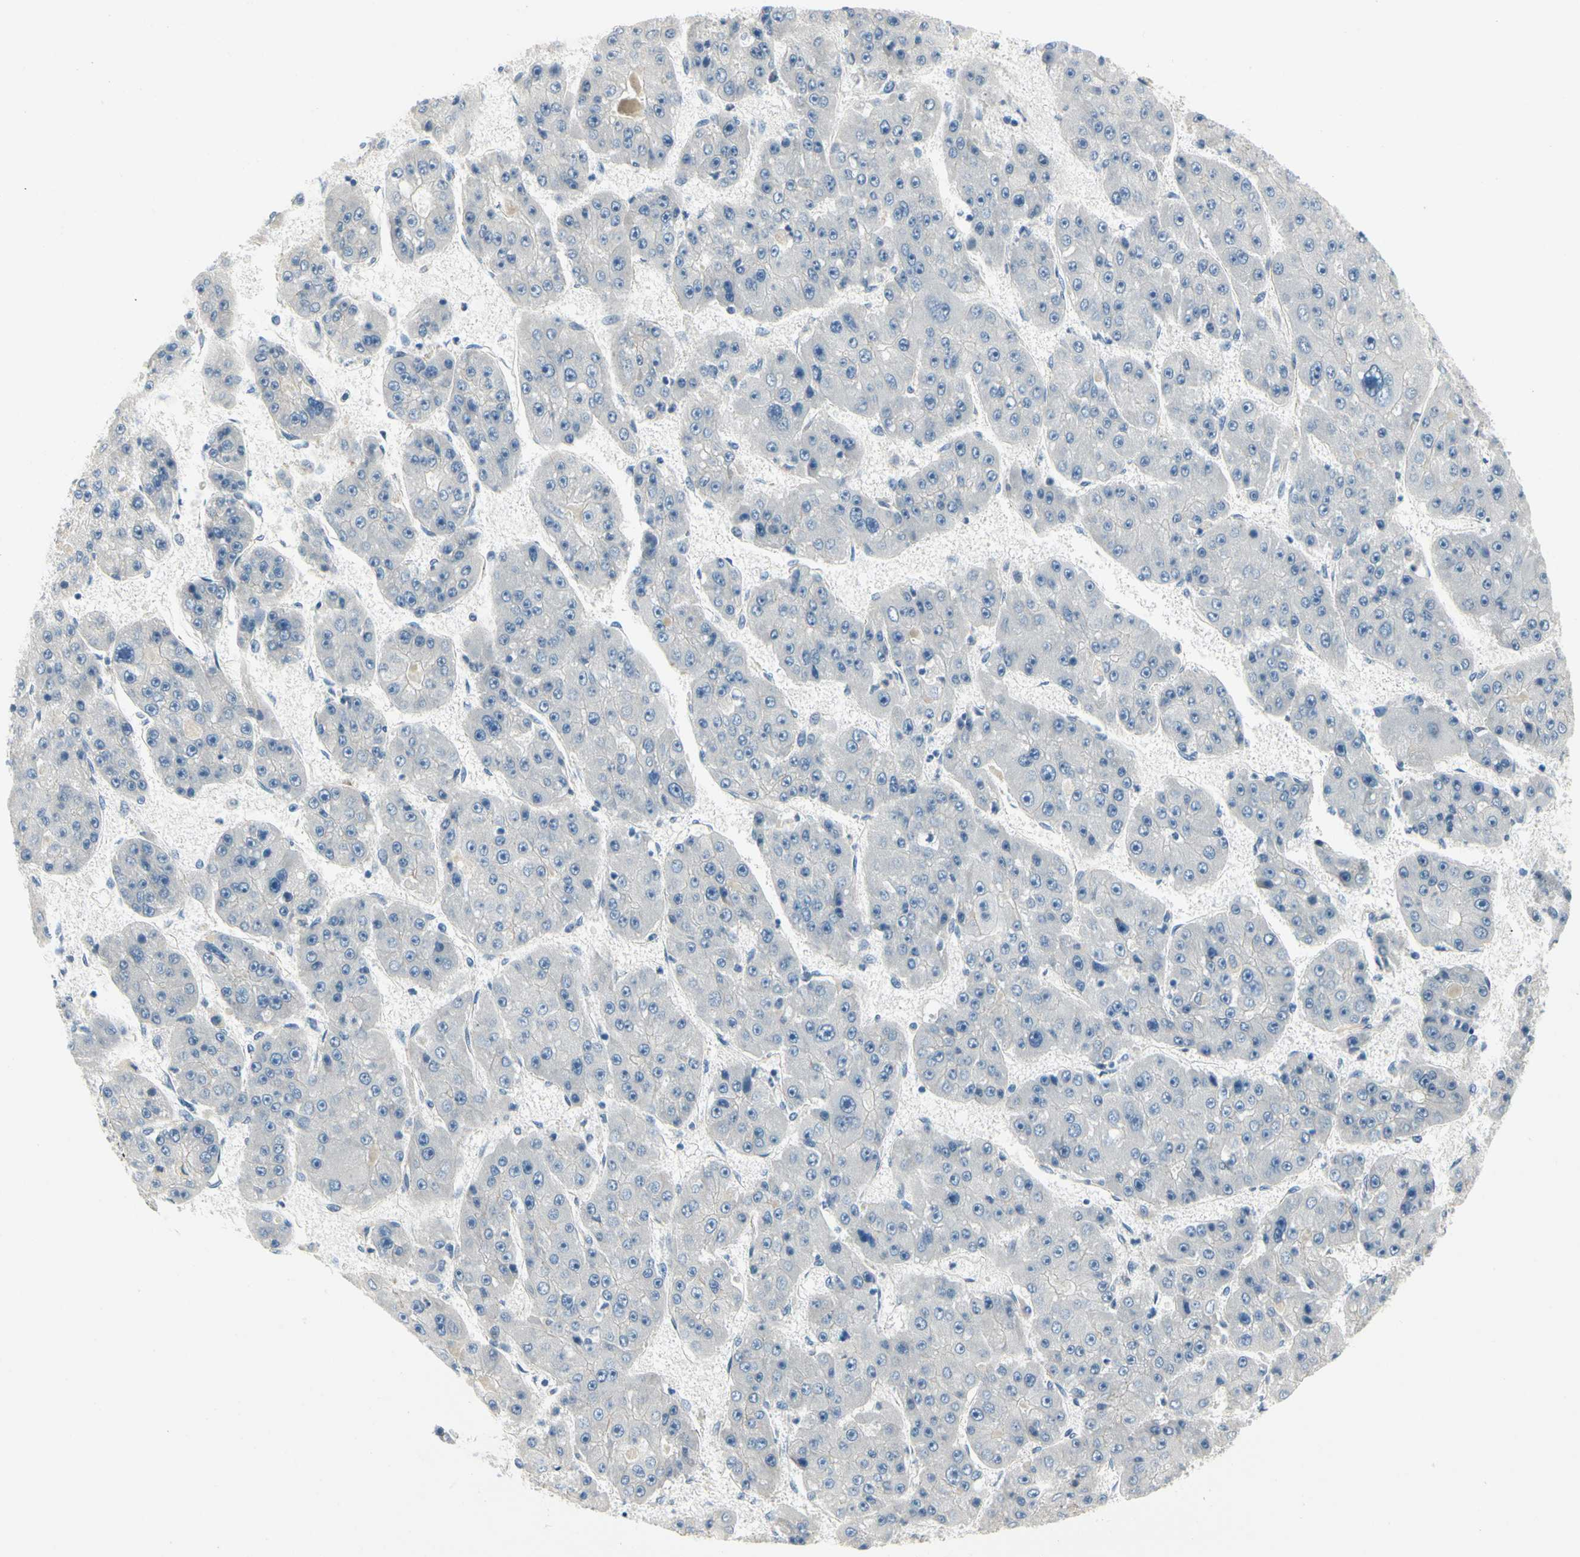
{"staining": {"intensity": "negative", "quantity": "none", "location": "none"}, "tissue": "liver cancer", "cell_type": "Tumor cells", "image_type": "cancer", "snomed": [{"axis": "morphology", "description": "Carcinoma, Hepatocellular, NOS"}, {"axis": "topography", "description": "Liver"}], "caption": "DAB (3,3'-diaminobenzidine) immunohistochemical staining of liver hepatocellular carcinoma shows no significant expression in tumor cells.", "gene": "LGR6", "patient": {"sex": "female", "age": 61}}